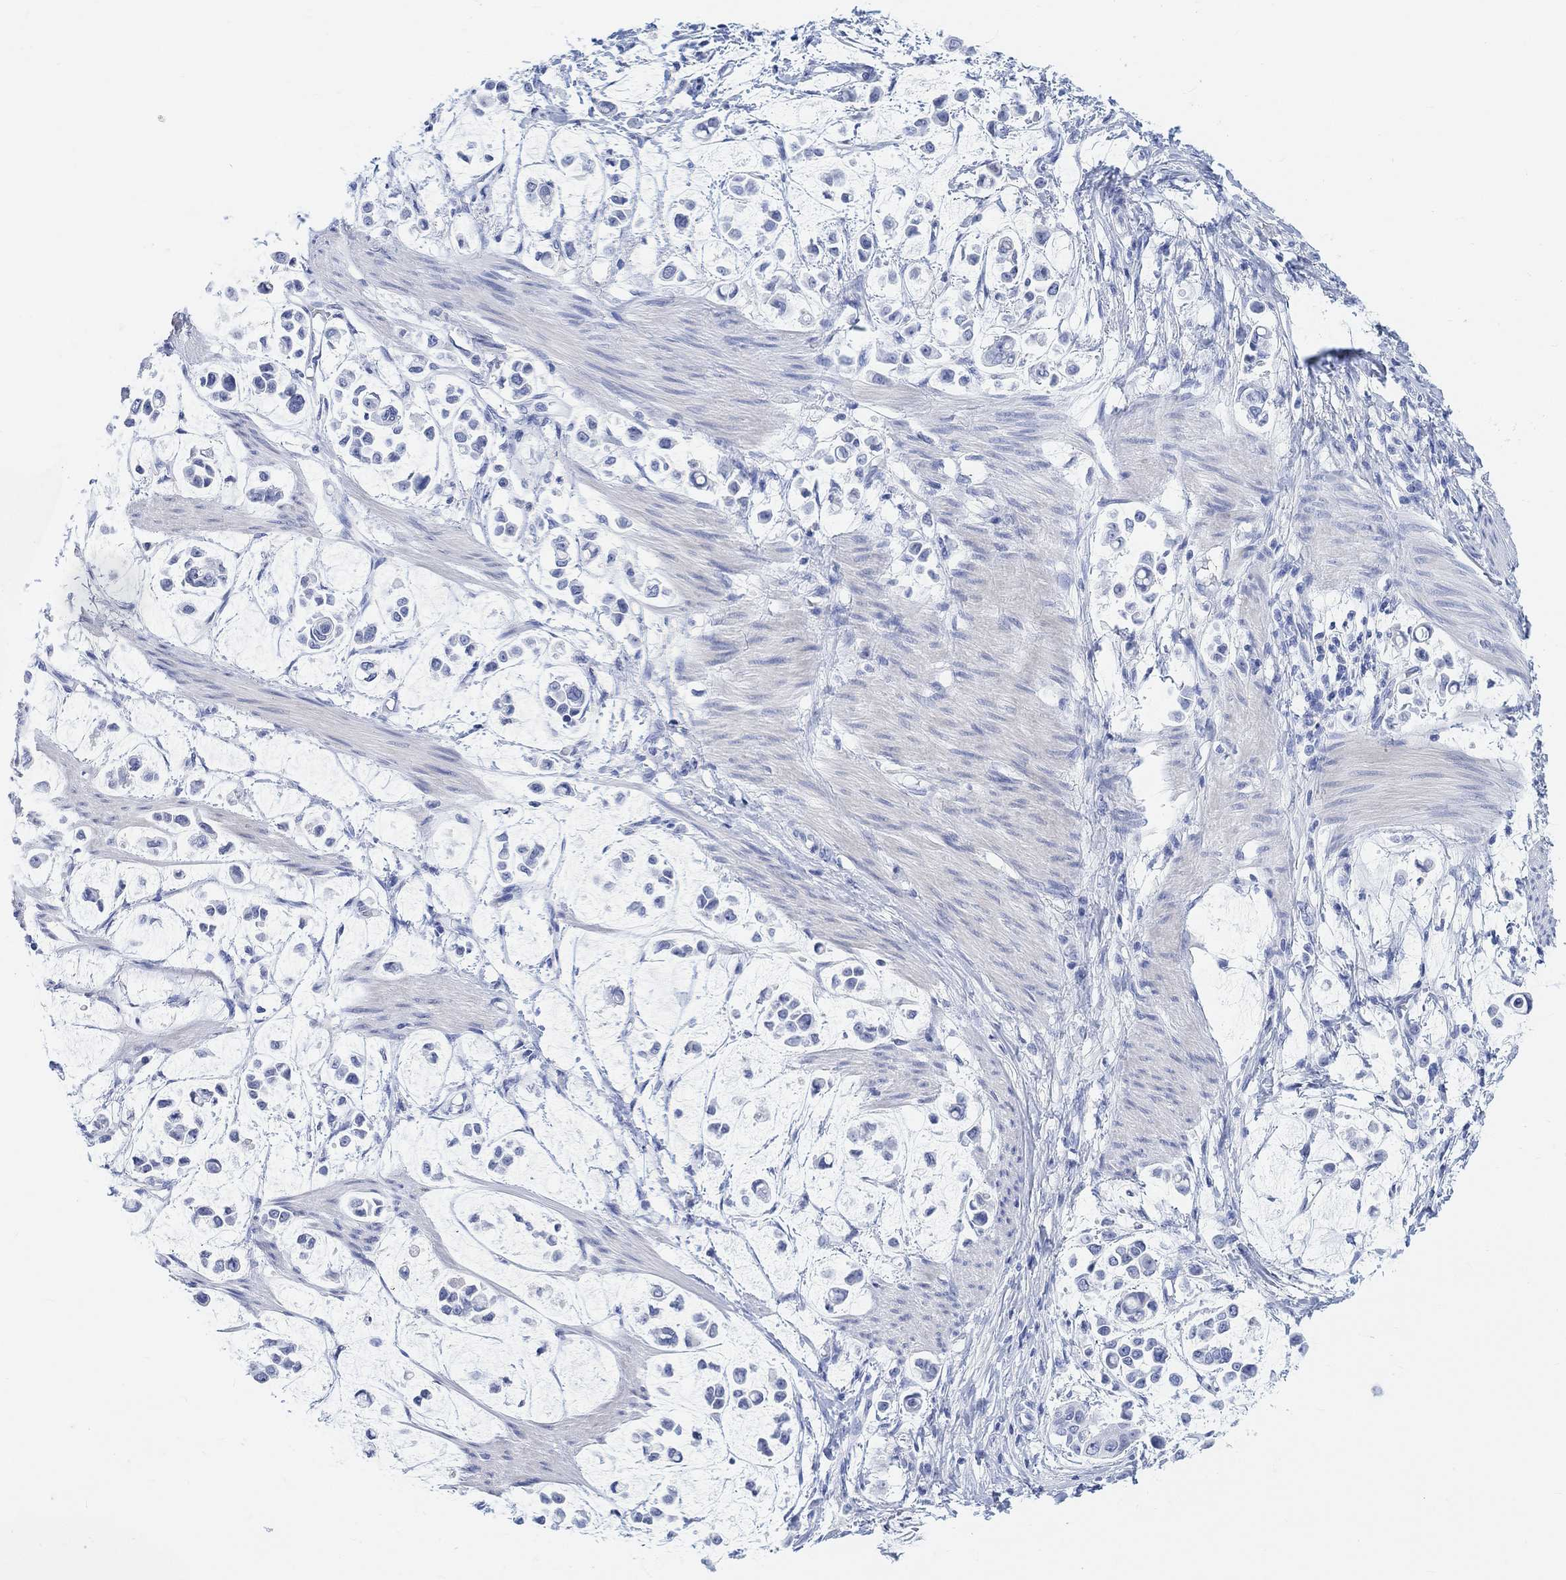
{"staining": {"intensity": "negative", "quantity": "none", "location": "none"}, "tissue": "stomach cancer", "cell_type": "Tumor cells", "image_type": "cancer", "snomed": [{"axis": "morphology", "description": "Adenocarcinoma, NOS"}, {"axis": "topography", "description": "Stomach"}], "caption": "The photomicrograph displays no staining of tumor cells in stomach cancer (adenocarcinoma). The staining is performed using DAB (3,3'-diaminobenzidine) brown chromogen with nuclei counter-stained in using hematoxylin.", "gene": "ENO4", "patient": {"sex": "male", "age": 82}}